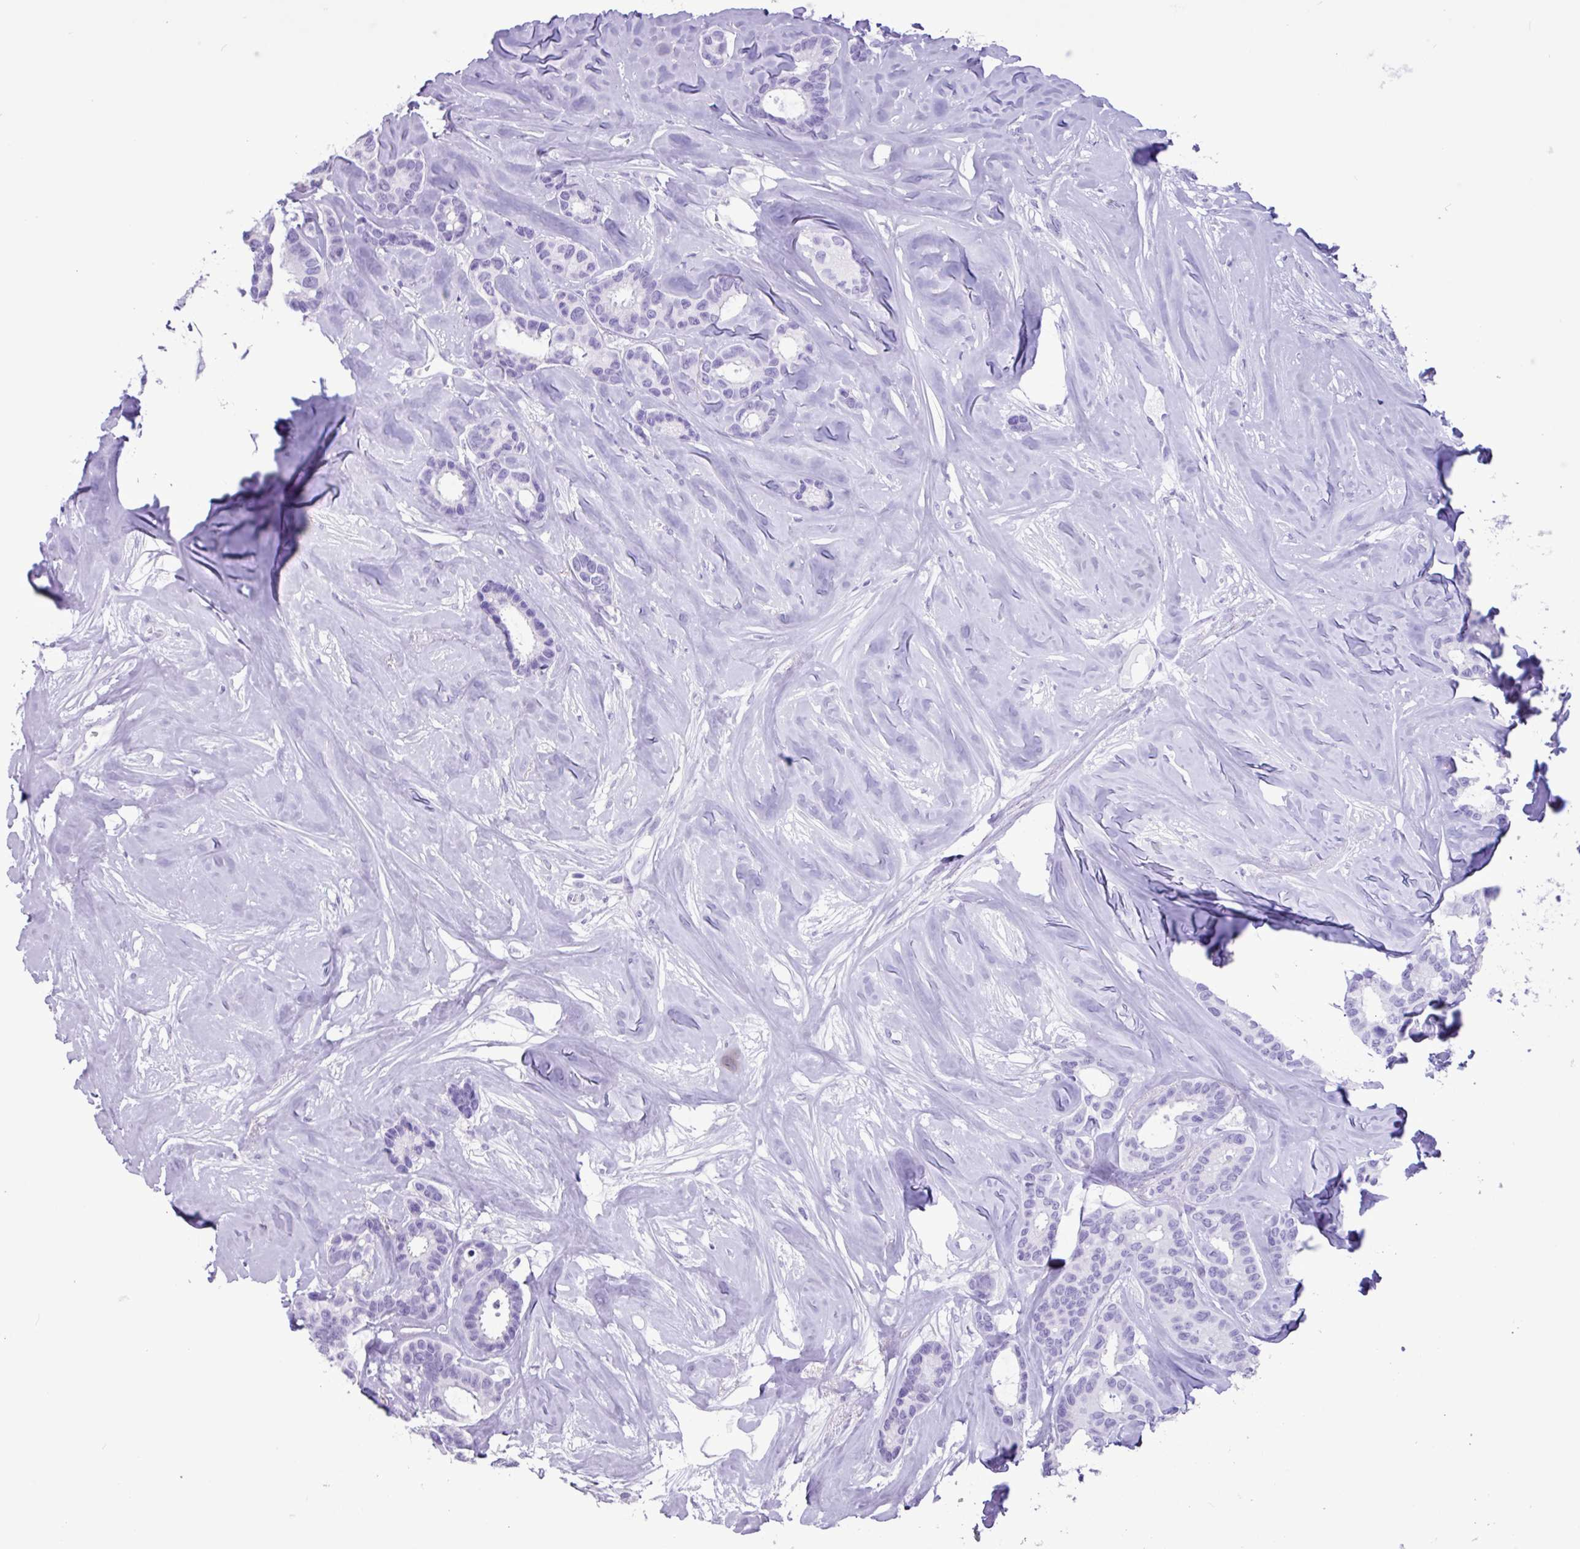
{"staining": {"intensity": "negative", "quantity": "none", "location": "none"}, "tissue": "breast cancer", "cell_type": "Tumor cells", "image_type": "cancer", "snomed": [{"axis": "morphology", "description": "Duct carcinoma"}, {"axis": "topography", "description": "Breast"}], "caption": "High magnification brightfield microscopy of intraductal carcinoma (breast) stained with DAB (brown) and counterstained with hematoxylin (blue): tumor cells show no significant positivity.", "gene": "CKMT2", "patient": {"sex": "female", "age": 87}}